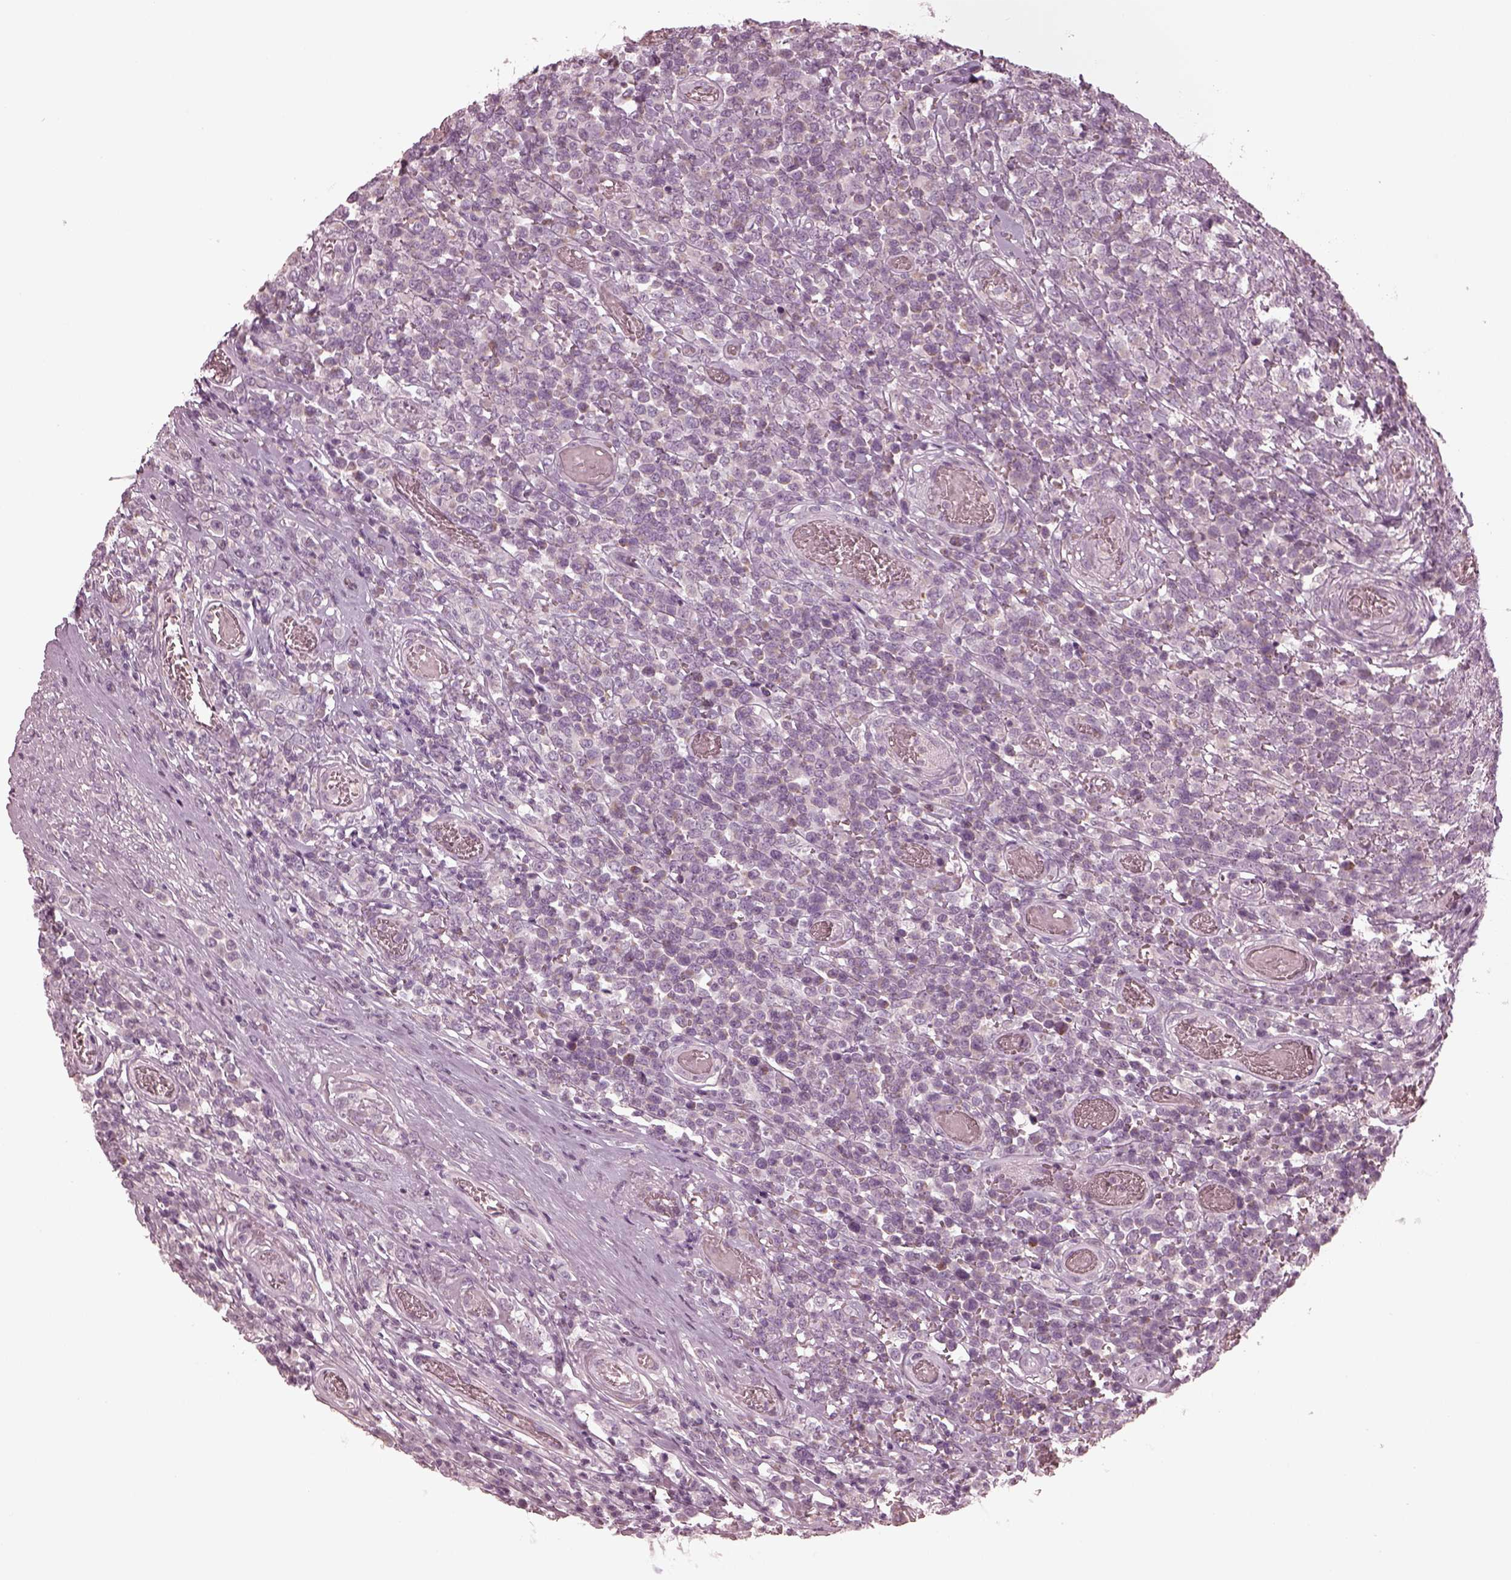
{"staining": {"intensity": "negative", "quantity": "none", "location": "none"}, "tissue": "lymphoma", "cell_type": "Tumor cells", "image_type": "cancer", "snomed": [{"axis": "morphology", "description": "Malignant lymphoma, non-Hodgkin's type, High grade"}, {"axis": "topography", "description": "Soft tissue"}], "caption": "High power microscopy image of an immunohistochemistry image of malignant lymphoma, non-Hodgkin's type (high-grade), revealing no significant positivity in tumor cells.", "gene": "CCDC170", "patient": {"sex": "female", "age": 56}}